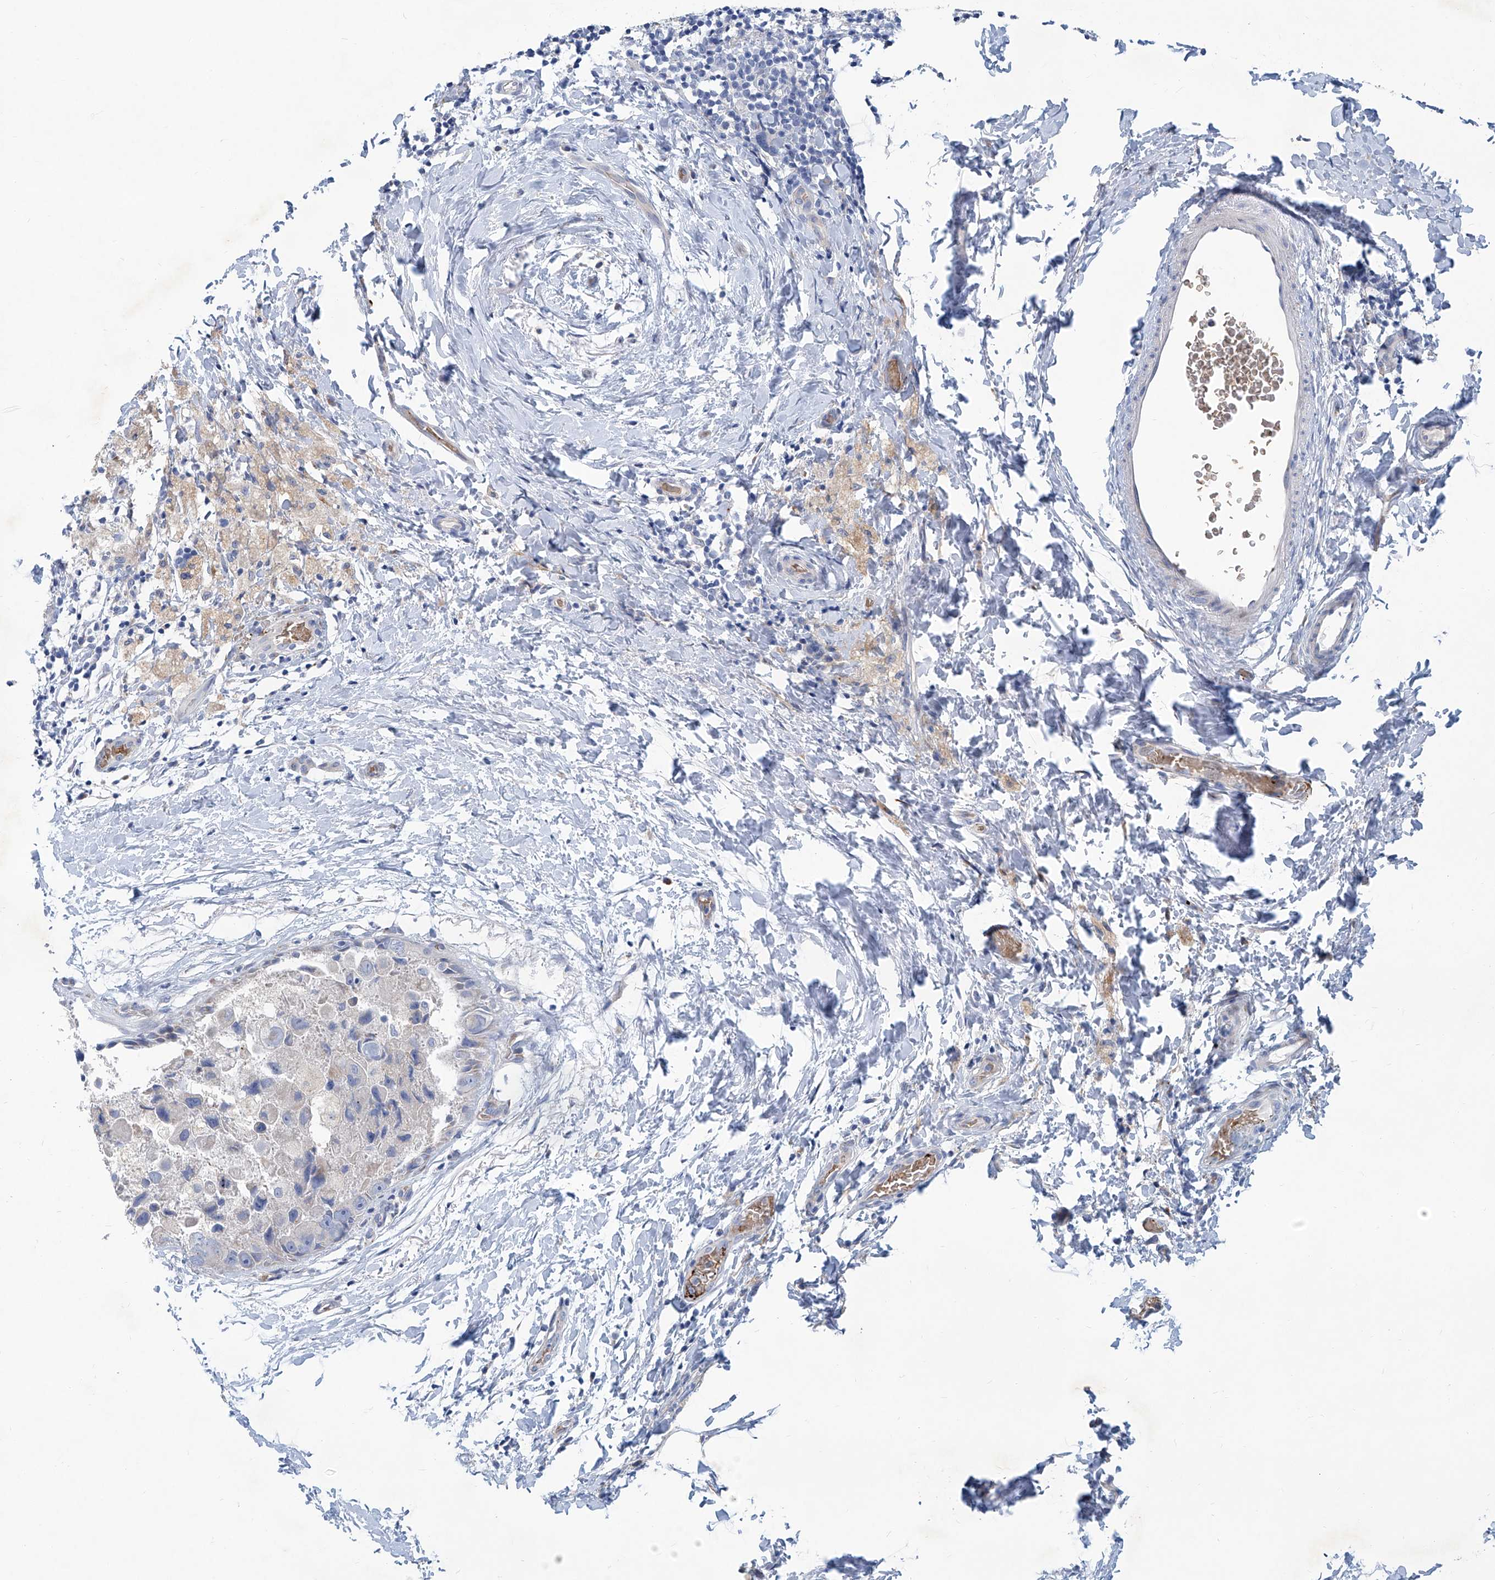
{"staining": {"intensity": "negative", "quantity": "none", "location": "none"}, "tissue": "breast cancer", "cell_type": "Tumor cells", "image_type": "cancer", "snomed": [{"axis": "morphology", "description": "Duct carcinoma"}, {"axis": "topography", "description": "Breast"}], "caption": "Protein analysis of breast intraductal carcinoma demonstrates no significant expression in tumor cells.", "gene": "FPR2", "patient": {"sex": "female", "age": 62}}